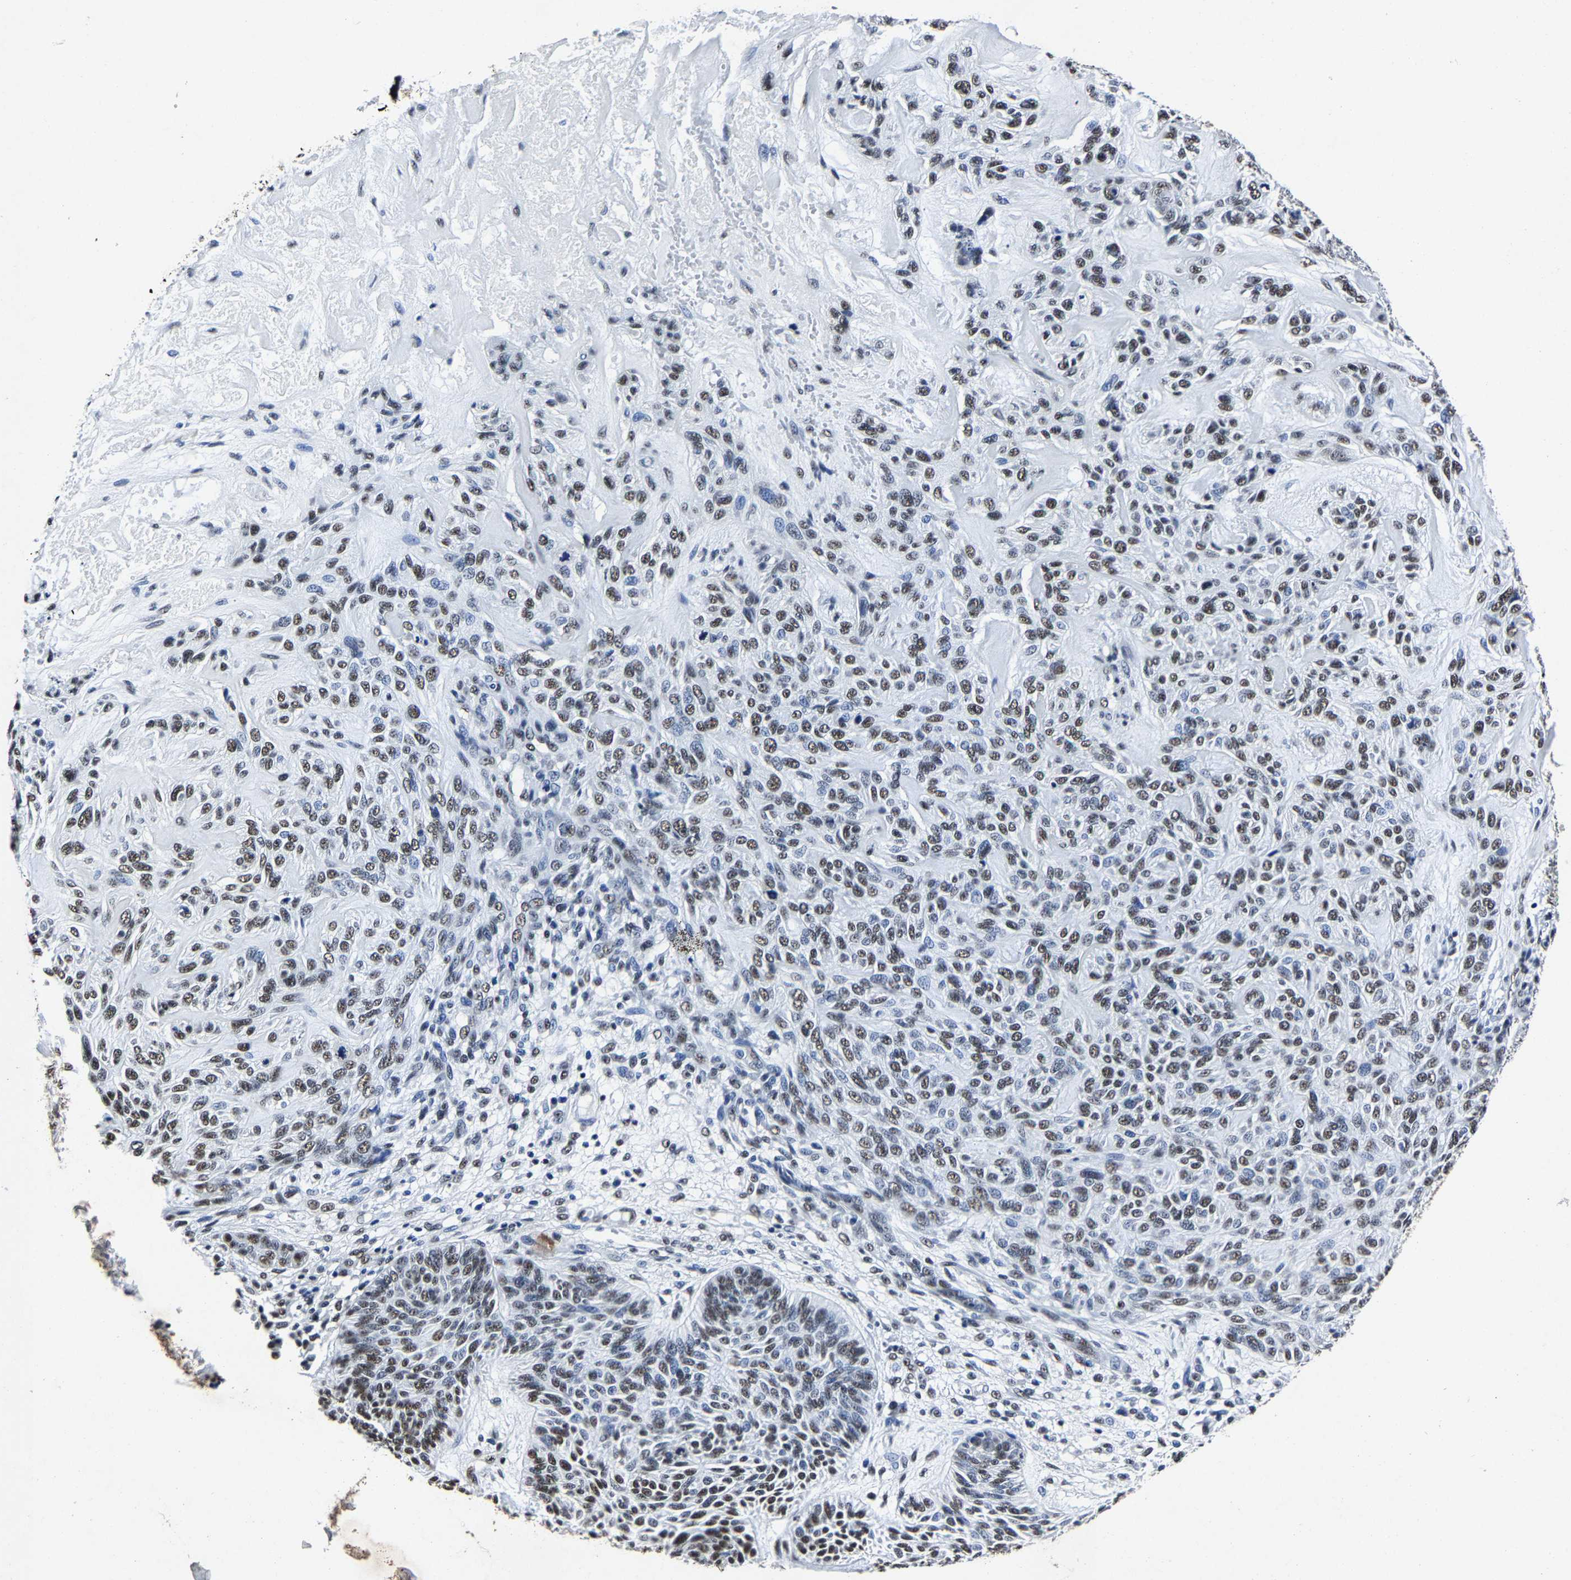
{"staining": {"intensity": "weak", "quantity": "25%-75%", "location": "nuclear"}, "tissue": "skin cancer", "cell_type": "Tumor cells", "image_type": "cancer", "snomed": [{"axis": "morphology", "description": "Basal cell carcinoma"}, {"axis": "topography", "description": "Skin"}], "caption": "IHC photomicrograph of skin basal cell carcinoma stained for a protein (brown), which shows low levels of weak nuclear expression in about 25%-75% of tumor cells.", "gene": "RBM45", "patient": {"sex": "male", "age": 55}}